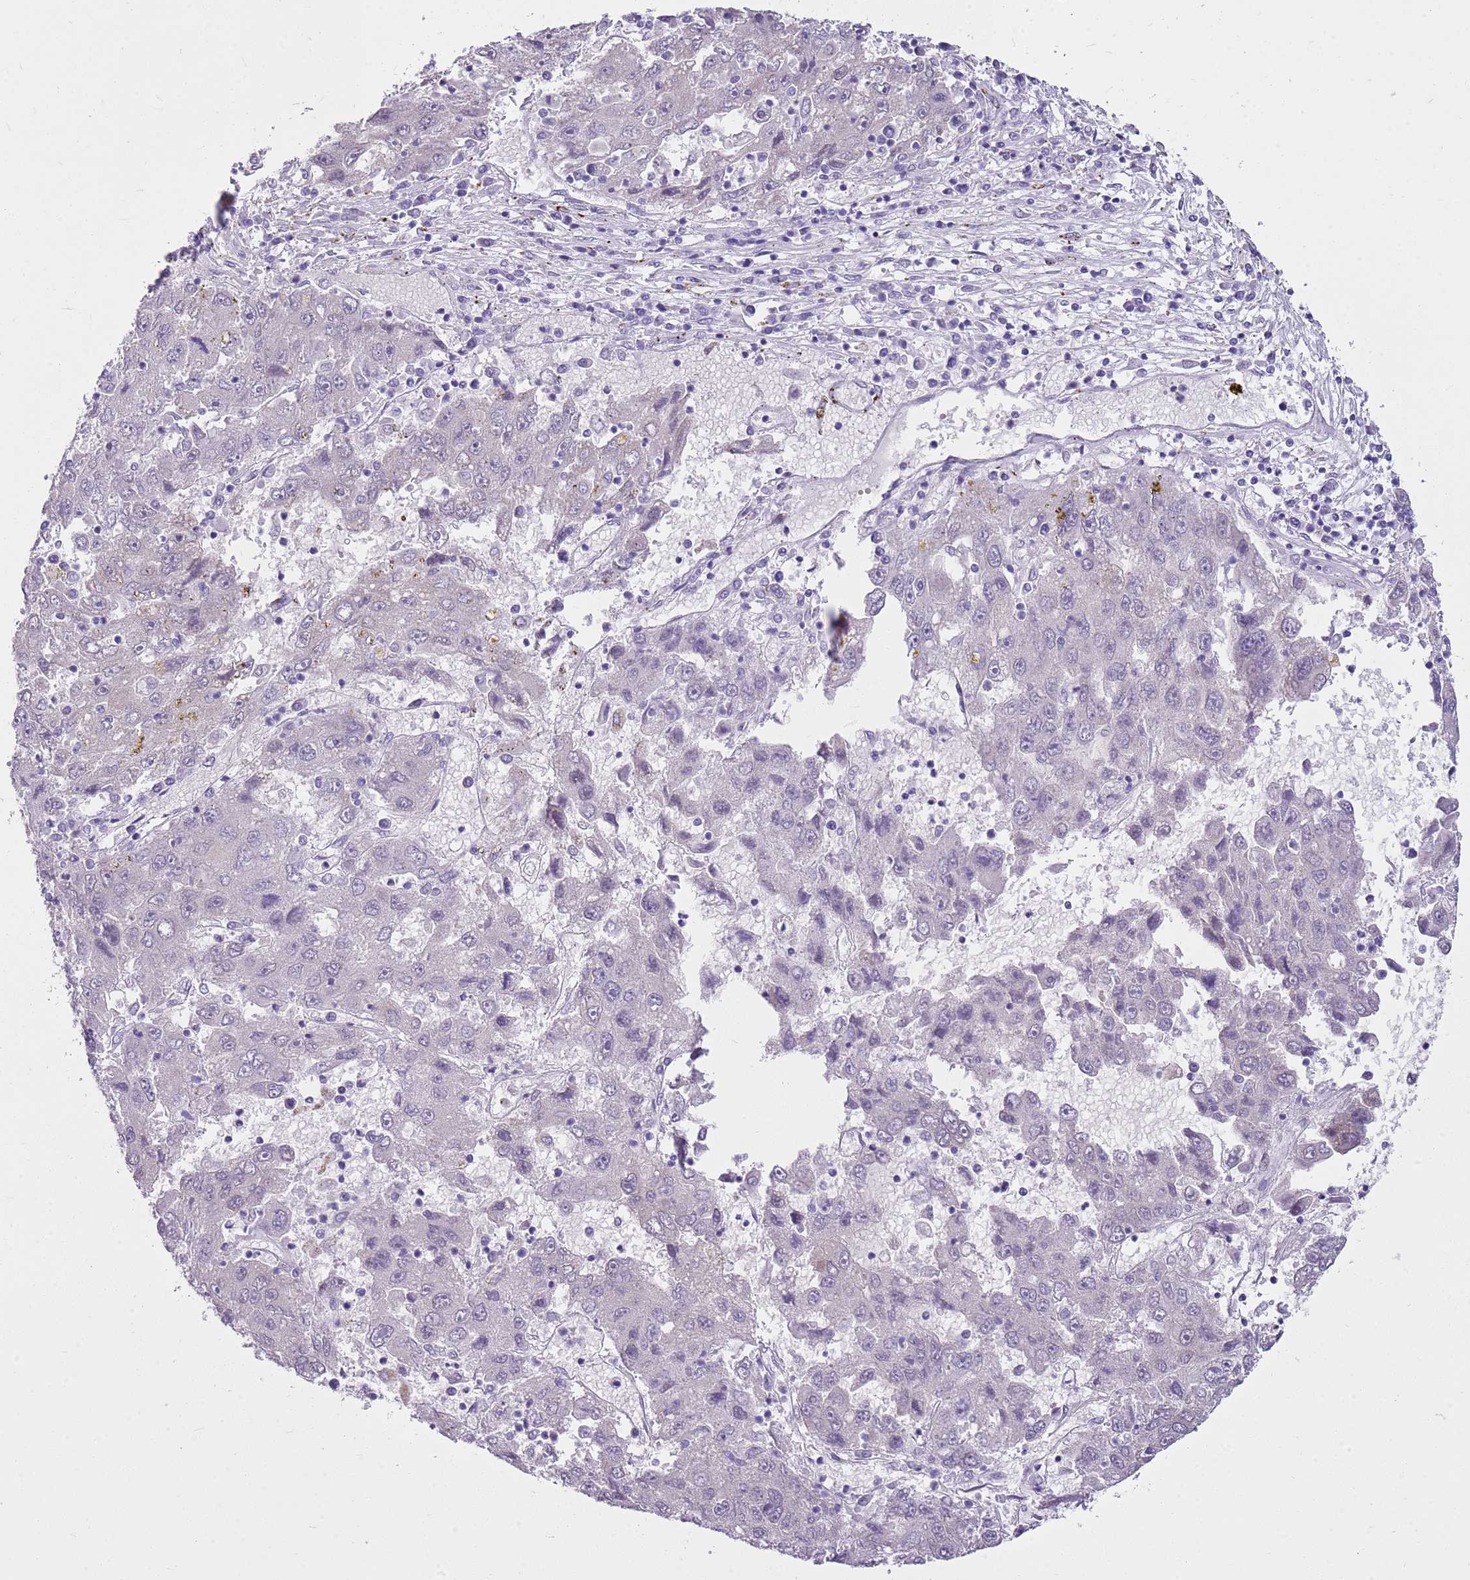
{"staining": {"intensity": "negative", "quantity": "none", "location": "none"}, "tissue": "liver cancer", "cell_type": "Tumor cells", "image_type": "cancer", "snomed": [{"axis": "morphology", "description": "Carcinoma, Hepatocellular, NOS"}, {"axis": "topography", "description": "Liver"}], "caption": "This histopathology image is of liver cancer stained with immunohistochemistry (IHC) to label a protein in brown with the nuclei are counter-stained blue. There is no staining in tumor cells.", "gene": "HSPB1", "patient": {"sex": "male", "age": 49}}